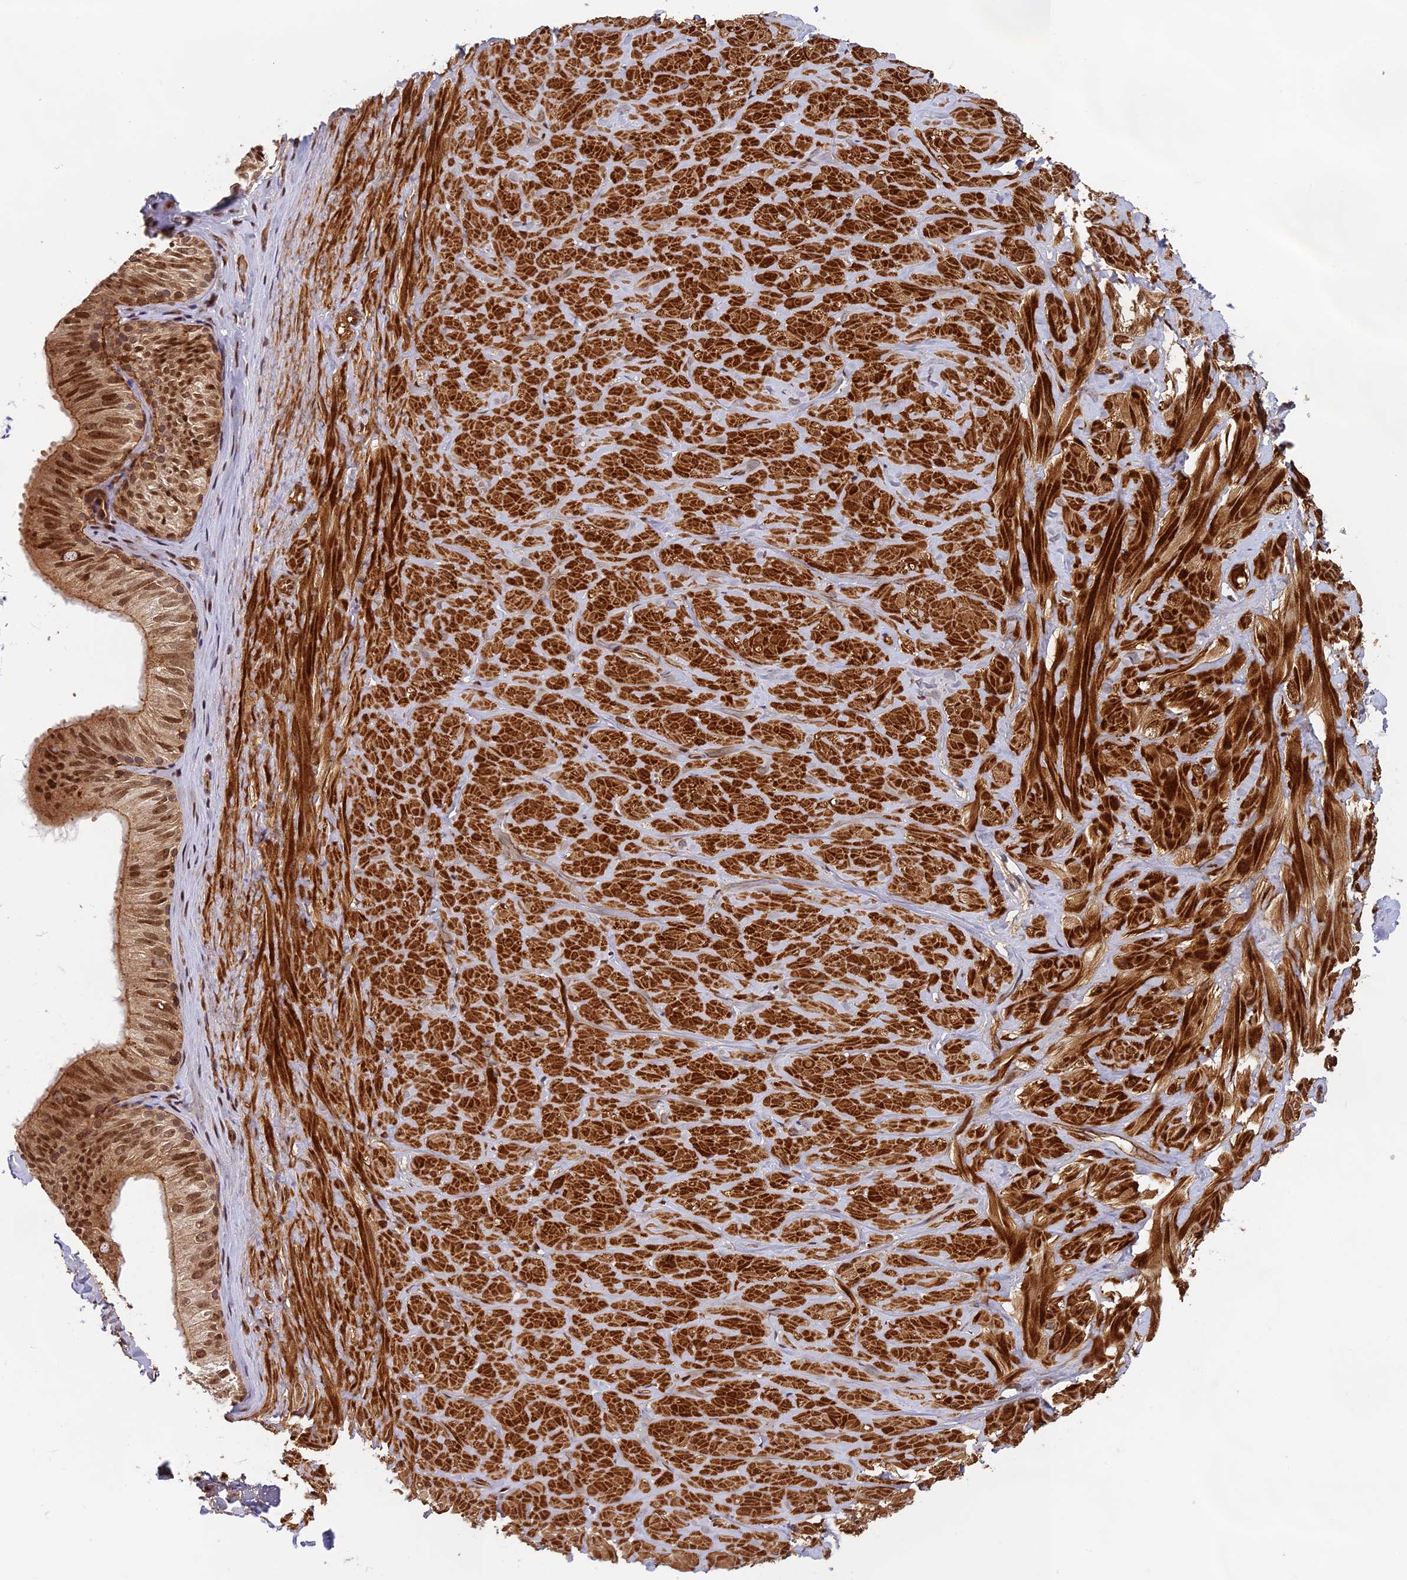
{"staining": {"intensity": "negative", "quantity": "<25%", "location": "cytoplasmic/membranous"}, "tissue": "adipose tissue", "cell_type": "Adipocytes", "image_type": "normal", "snomed": [{"axis": "morphology", "description": "Normal tissue, NOS"}, {"axis": "topography", "description": "Adipose tissue"}, {"axis": "topography", "description": "Vascular tissue"}, {"axis": "topography", "description": "Peripheral nerve tissue"}], "caption": "Immunohistochemistry (IHC) of benign adipose tissue exhibits no staining in adipocytes.", "gene": "OSBPL1A", "patient": {"sex": "male", "age": 25}}